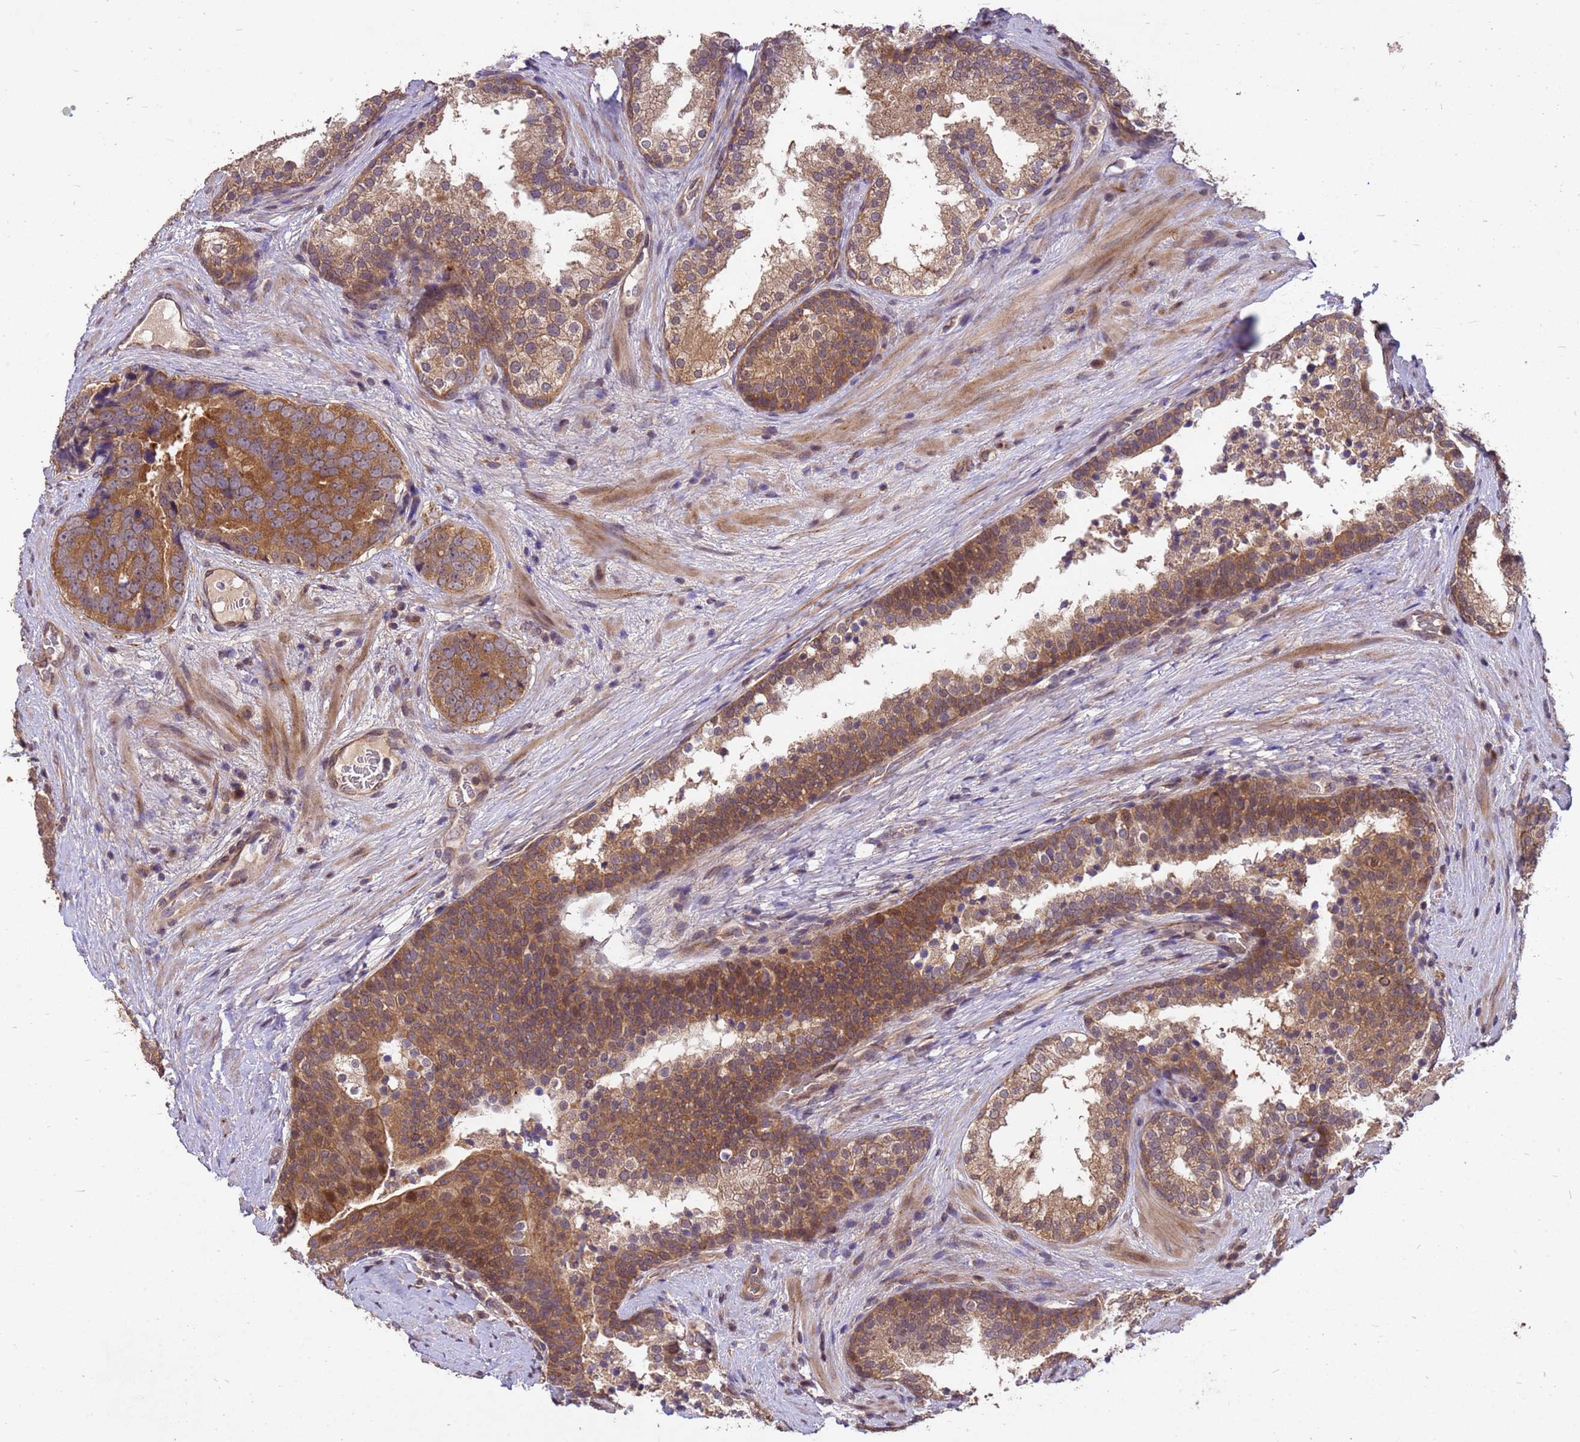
{"staining": {"intensity": "moderate", "quantity": ">75%", "location": "cytoplasmic/membranous"}, "tissue": "prostate cancer", "cell_type": "Tumor cells", "image_type": "cancer", "snomed": [{"axis": "morphology", "description": "Adenocarcinoma, High grade"}, {"axis": "topography", "description": "Prostate"}], "caption": "Approximately >75% of tumor cells in prostate cancer reveal moderate cytoplasmic/membranous protein staining as visualized by brown immunohistochemical staining.", "gene": "PPP2CB", "patient": {"sex": "male", "age": 56}}